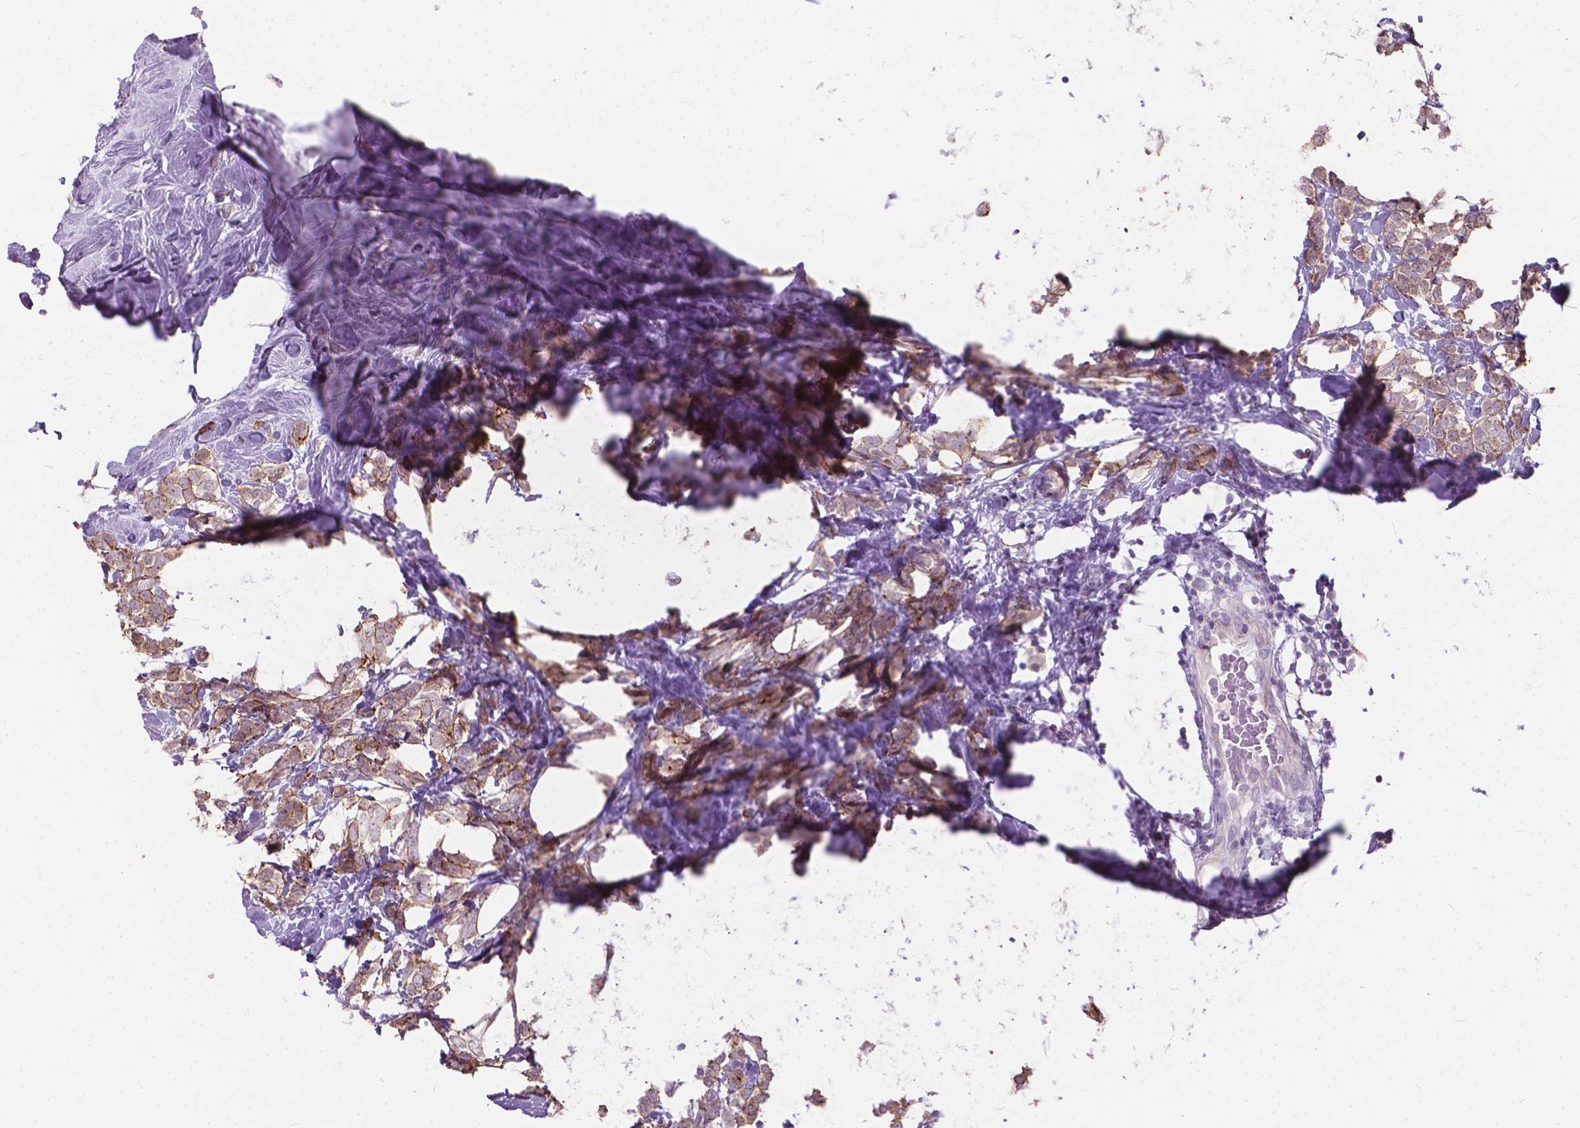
{"staining": {"intensity": "moderate", "quantity": "<25%", "location": "cytoplasmic/membranous"}, "tissue": "breast cancer", "cell_type": "Tumor cells", "image_type": "cancer", "snomed": [{"axis": "morphology", "description": "Lobular carcinoma"}, {"axis": "topography", "description": "Breast"}], "caption": "Brown immunohistochemical staining in human lobular carcinoma (breast) demonstrates moderate cytoplasmic/membranous expression in about <25% of tumor cells.", "gene": "MYH14", "patient": {"sex": "female", "age": 49}}